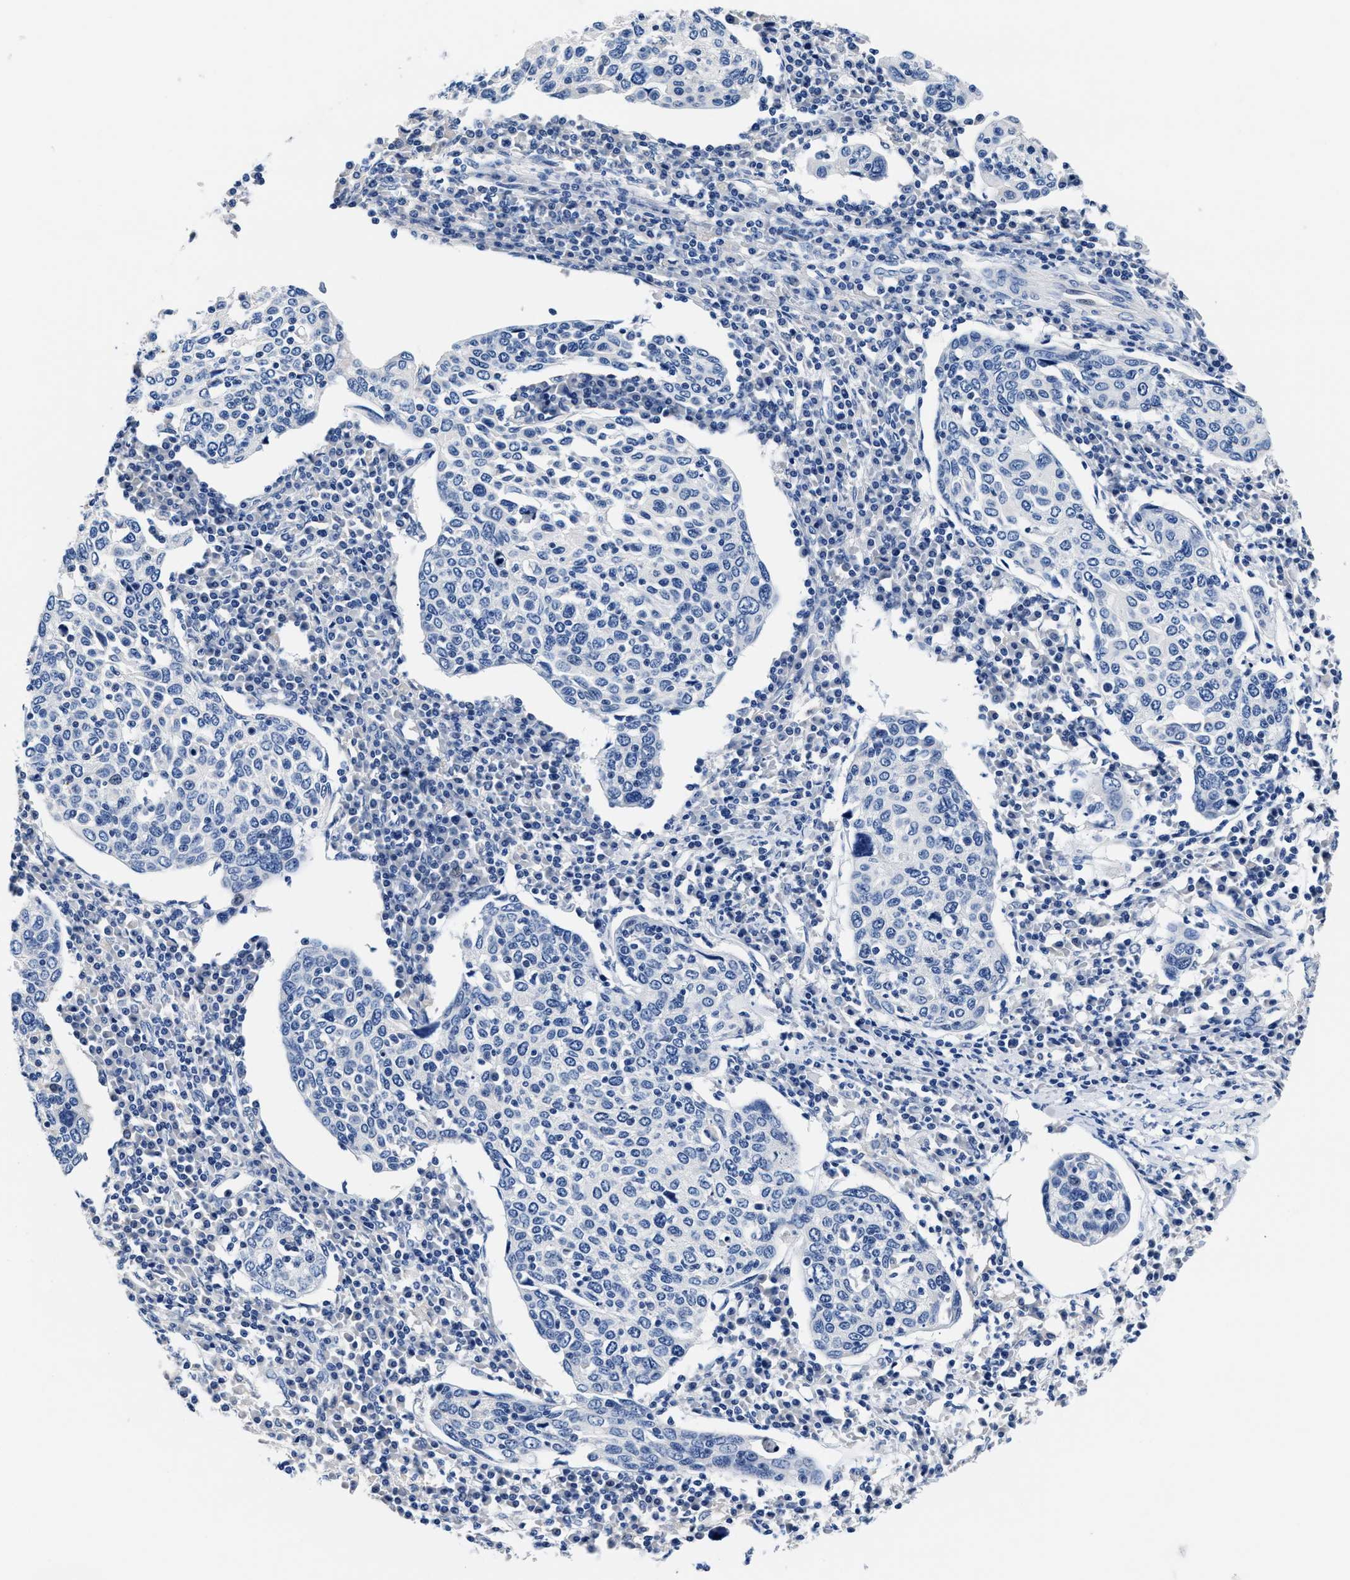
{"staining": {"intensity": "negative", "quantity": "none", "location": "none"}, "tissue": "cervical cancer", "cell_type": "Tumor cells", "image_type": "cancer", "snomed": [{"axis": "morphology", "description": "Squamous cell carcinoma, NOS"}, {"axis": "topography", "description": "Cervix"}], "caption": "The image reveals no significant positivity in tumor cells of cervical cancer (squamous cell carcinoma). (DAB (3,3'-diaminobenzidine) immunohistochemistry (IHC) with hematoxylin counter stain).", "gene": "GSTM1", "patient": {"sex": "female", "age": 40}}